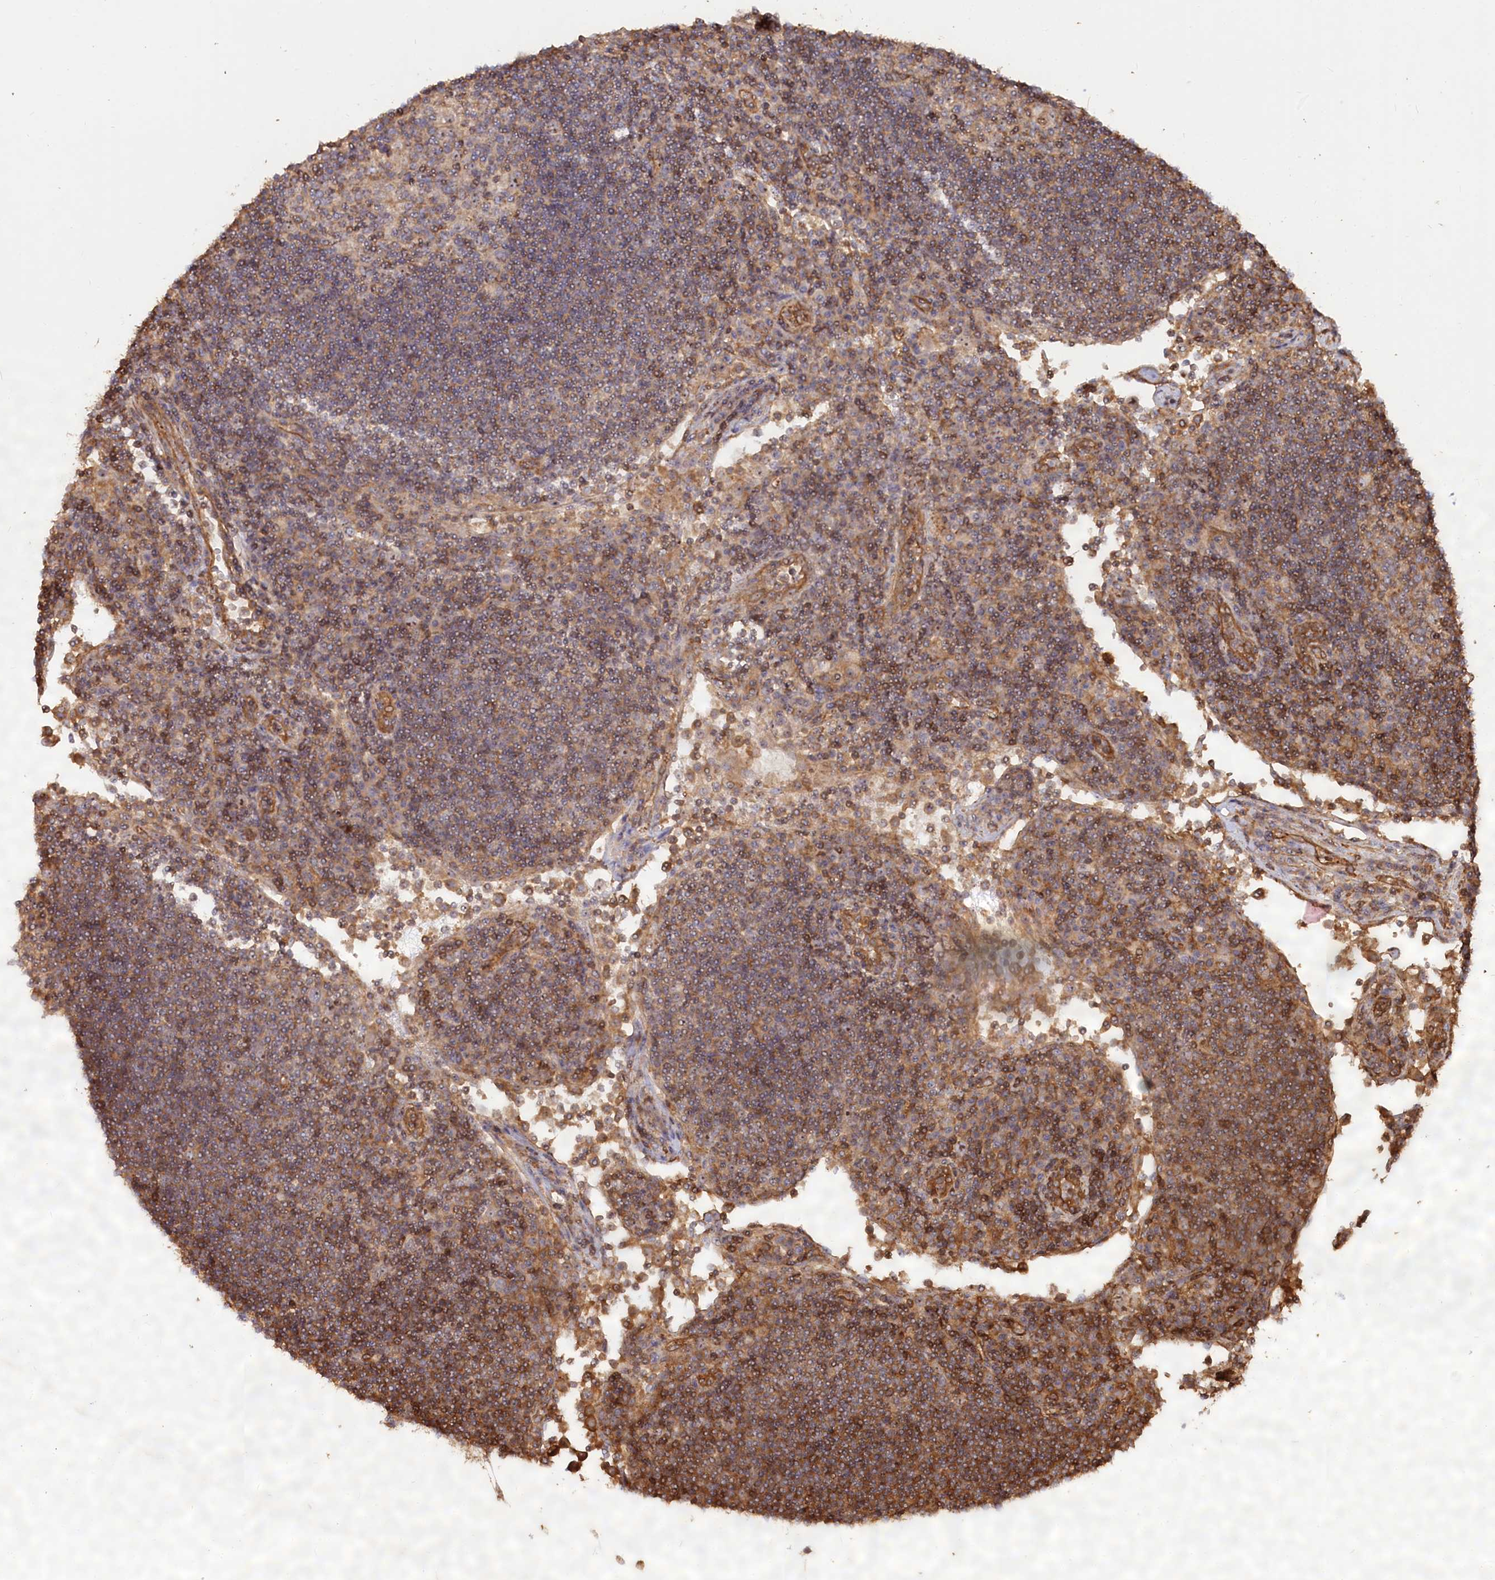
{"staining": {"intensity": "moderate", "quantity": "<25%", "location": "cytoplasmic/membranous,nuclear"}, "tissue": "lymph node", "cell_type": "Germinal center cells", "image_type": "normal", "snomed": [{"axis": "morphology", "description": "Normal tissue, NOS"}, {"axis": "topography", "description": "Lymph node"}], "caption": "Protein expression analysis of benign human lymph node reveals moderate cytoplasmic/membranous,nuclear staining in about <25% of germinal center cells. The staining was performed using DAB (3,3'-diaminobenzidine), with brown indicating positive protein expression. Nuclei are stained blue with hematoxylin.", "gene": "WDR36", "patient": {"sex": "female", "age": 53}}